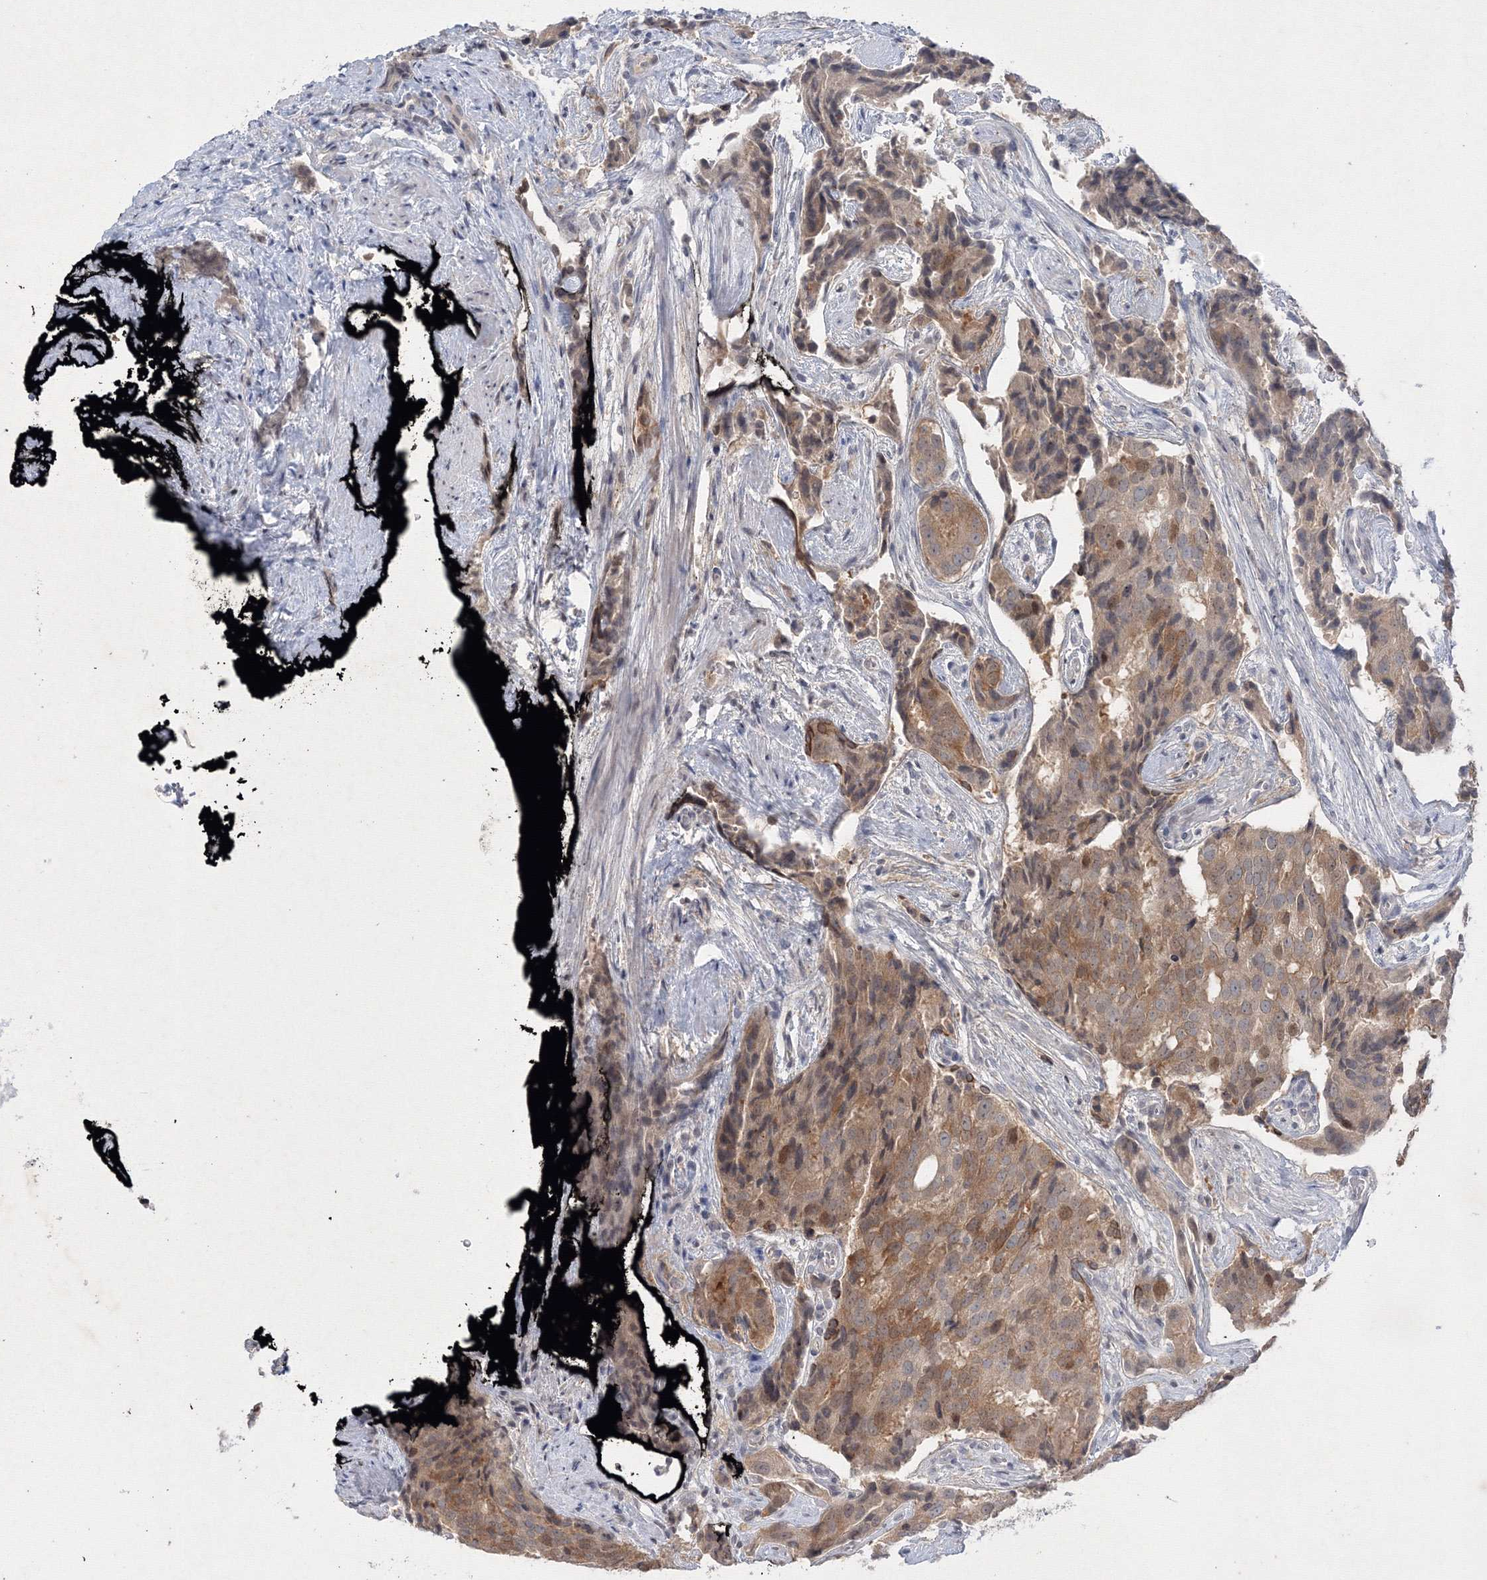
{"staining": {"intensity": "moderate", "quantity": ">75%", "location": "cytoplasmic/membranous"}, "tissue": "prostate cancer", "cell_type": "Tumor cells", "image_type": "cancer", "snomed": [{"axis": "morphology", "description": "Adenocarcinoma, High grade"}, {"axis": "topography", "description": "Prostate"}], "caption": "Human prostate cancer (high-grade adenocarcinoma) stained with a protein marker exhibits moderate staining in tumor cells.", "gene": "NXPE3", "patient": {"sex": "male", "age": 58}}